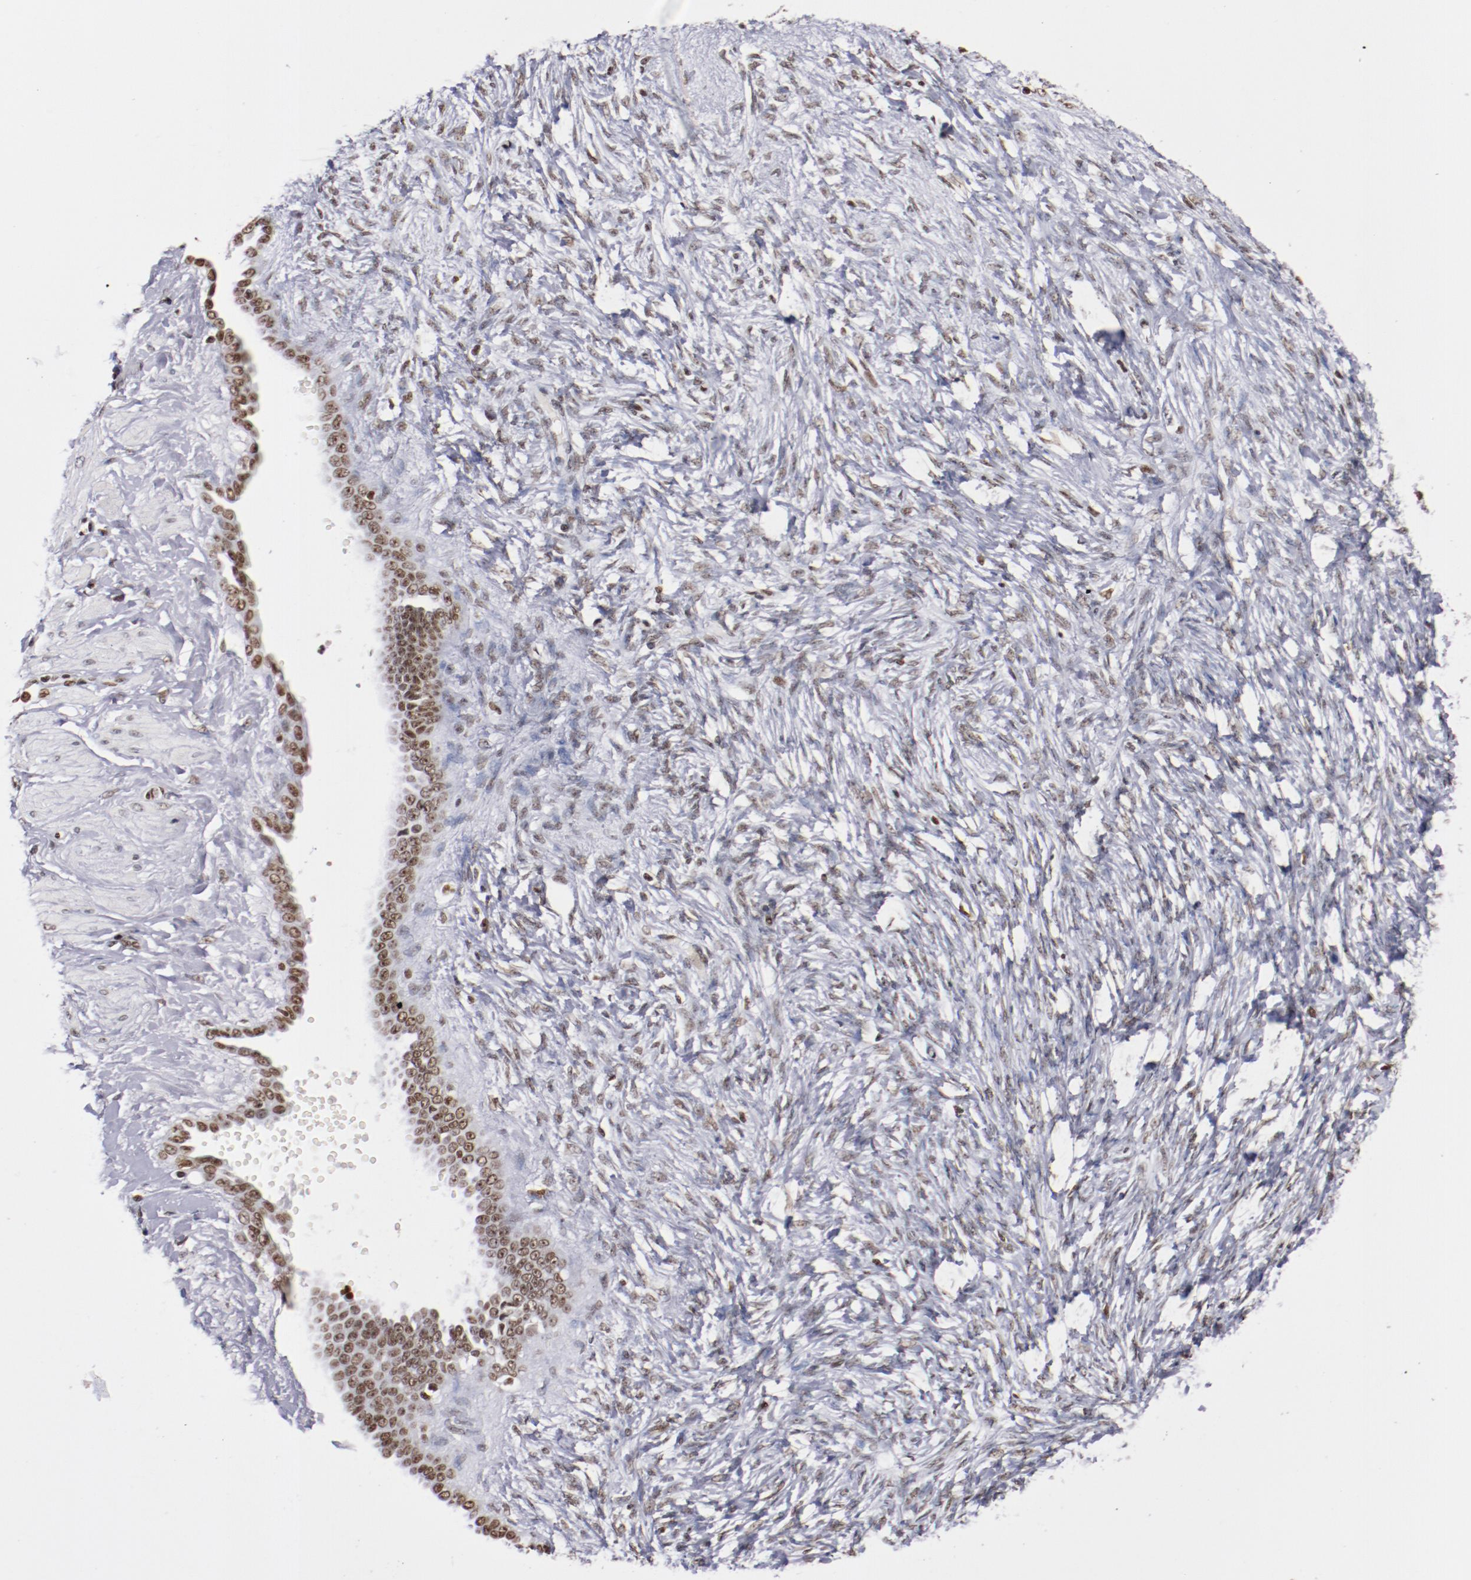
{"staining": {"intensity": "weak", "quantity": "25%-75%", "location": "nuclear"}, "tissue": "ovarian cancer", "cell_type": "Tumor cells", "image_type": "cancer", "snomed": [{"axis": "morphology", "description": "Normal tissue, NOS"}, {"axis": "morphology", "description": "Cystadenocarcinoma, serous, NOS"}, {"axis": "topography", "description": "Ovary"}], "caption": "Ovarian serous cystadenocarcinoma tissue shows weak nuclear positivity in approximately 25%-75% of tumor cells, visualized by immunohistochemistry.", "gene": "IFI16", "patient": {"sex": "female", "age": 62}}